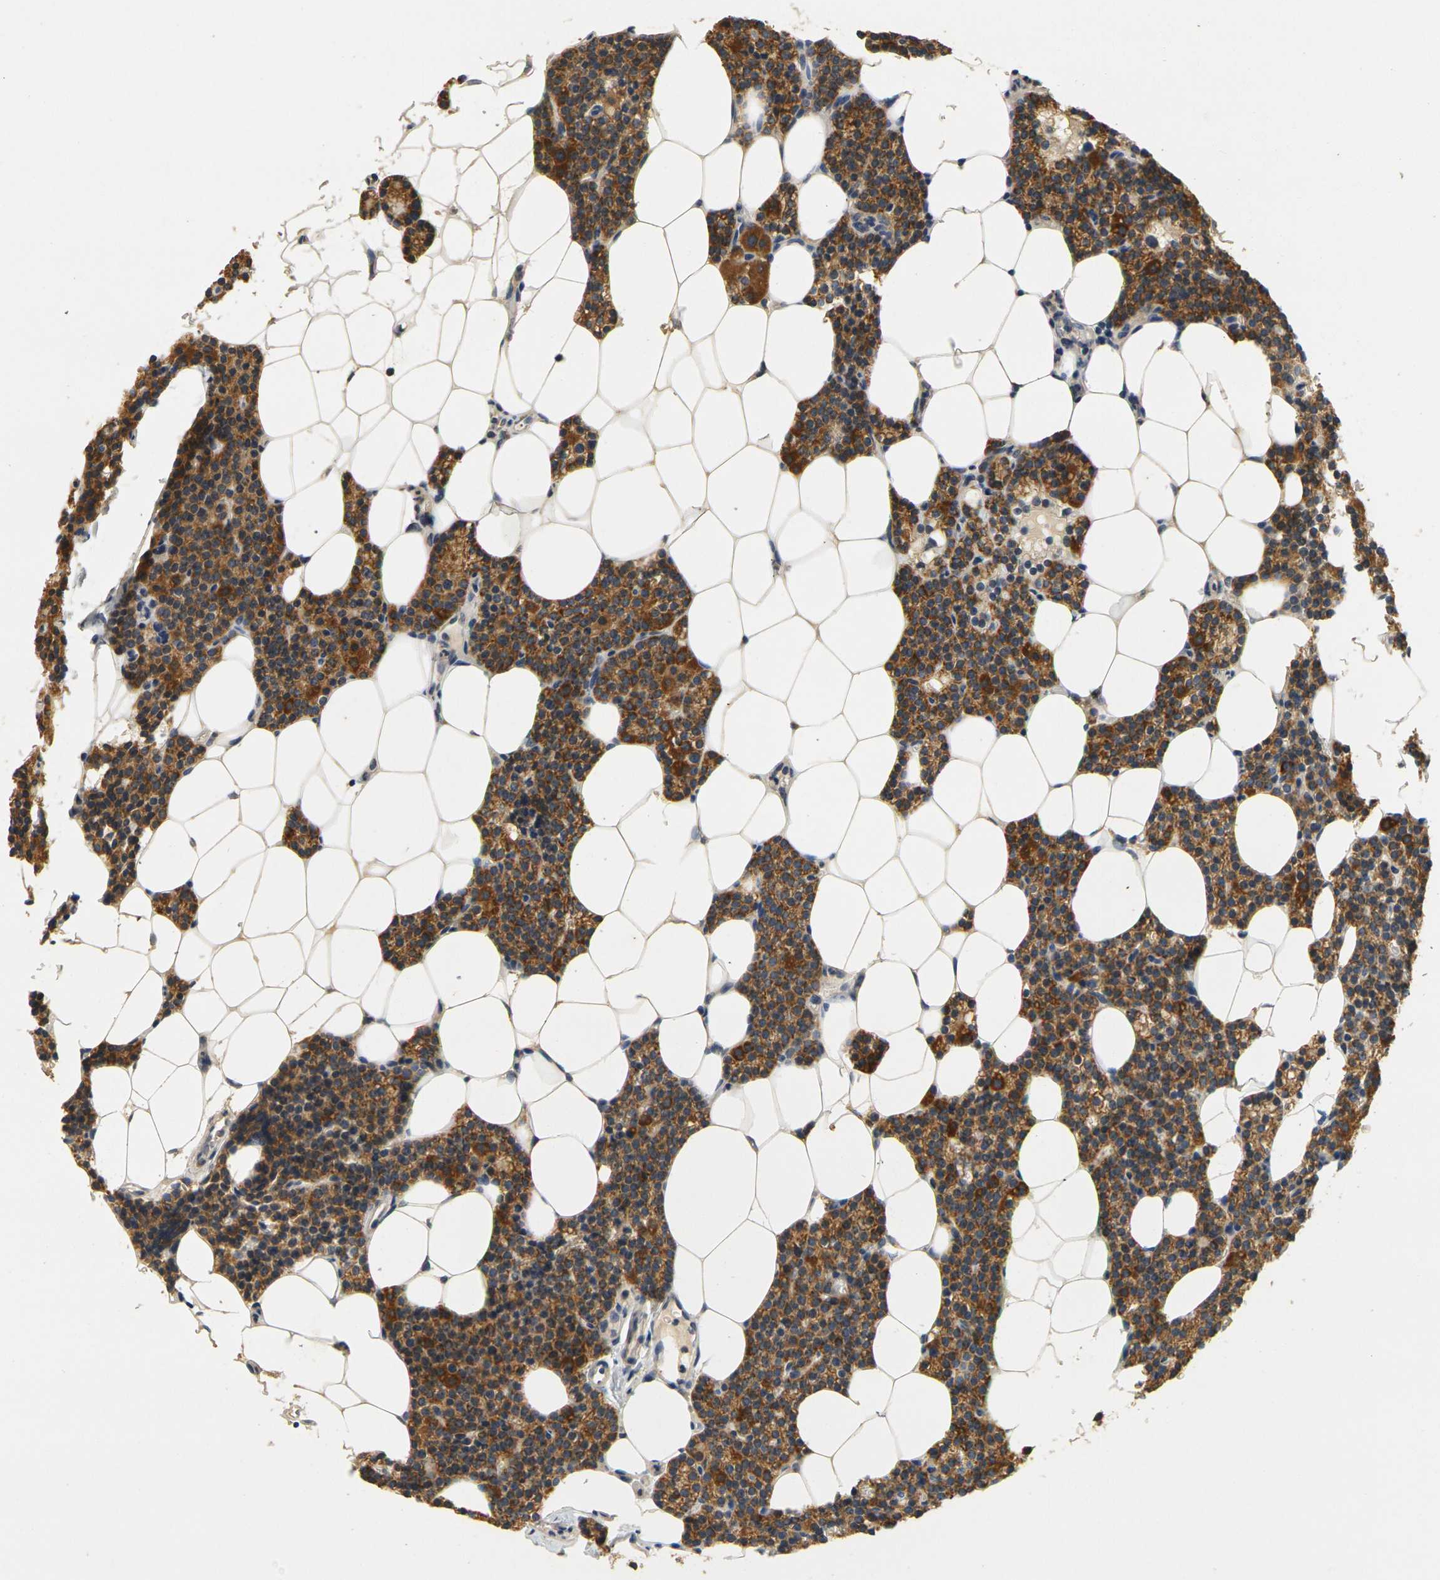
{"staining": {"intensity": "strong", "quantity": ">75%", "location": "cytoplasmic/membranous"}, "tissue": "parathyroid gland", "cell_type": "Glandular cells", "image_type": "normal", "snomed": [{"axis": "morphology", "description": "Normal tissue, NOS"}, {"axis": "morphology", "description": "Adenoma, NOS"}, {"axis": "topography", "description": "Parathyroid gland"}], "caption": "Protein expression analysis of normal parathyroid gland displays strong cytoplasmic/membranous expression in about >75% of glandular cells.", "gene": "GDAP1", "patient": {"sex": "female", "age": 51}}